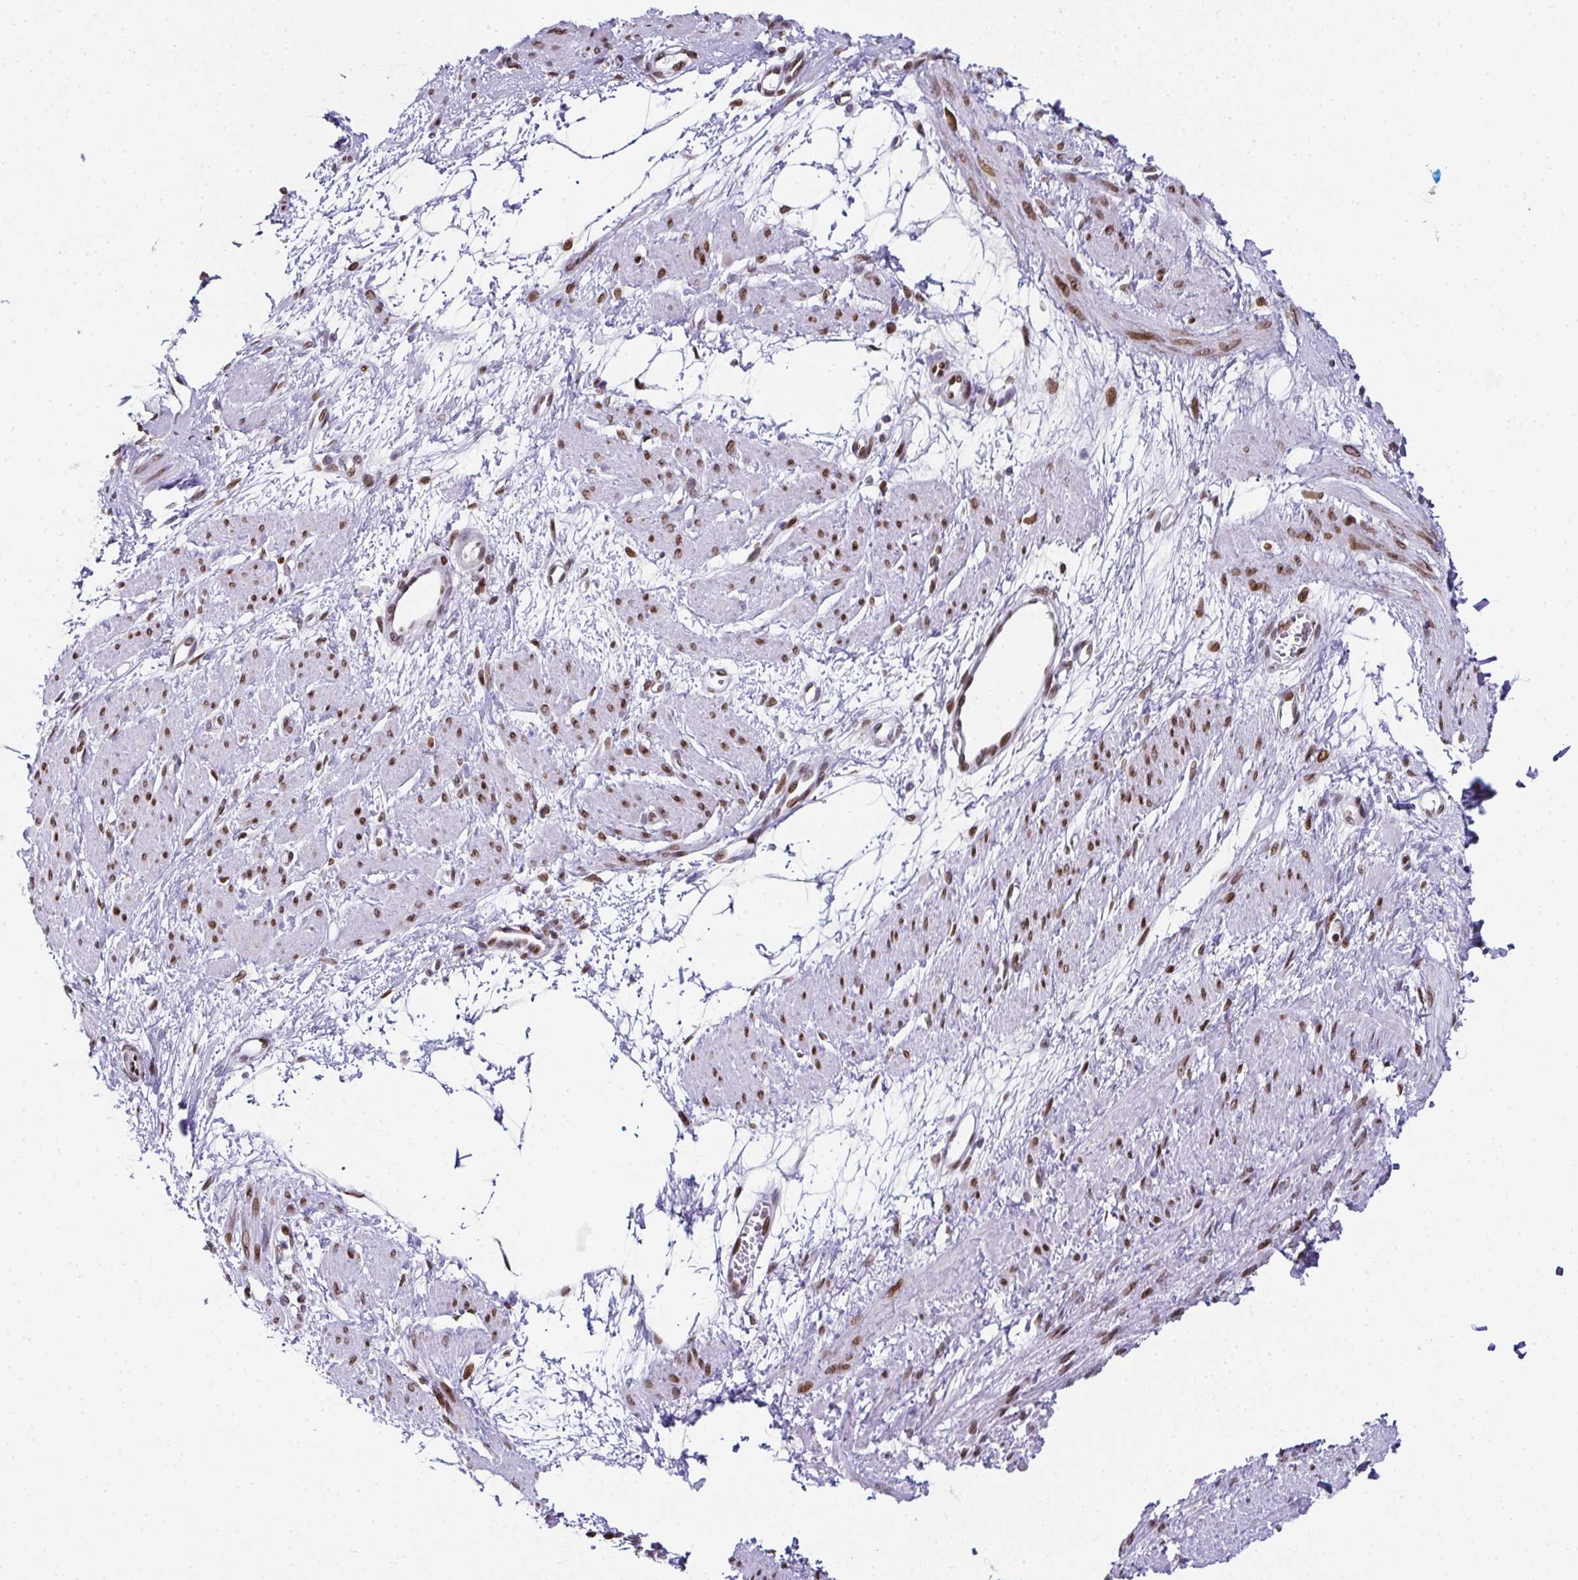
{"staining": {"intensity": "moderate", "quantity": ">75%", "location": "nuclear"}, "tissue": "smooth muscle", "cell_type": "Smooth muscle cells", "image_type": "normal", "snomed": [{"axis": "morphology", "description": "Normal tissue, NOS"}, {"axis": "topography", "description": "Smooth muscle"}, {"axis": "topography", "description": "Uterus"}], "caption": "Benign smooth muscle demonstrates moderate nuclear positivity in about >75% of smooth muscle cells, visualized by immunohistochemistry. The protein of interest is stained brown, and the nuclei are stained in blue (DAB IHC with brightfield microscopy, high magnification).", "gene": "RB1", "patient": {"sex": "female", "age": 39}}